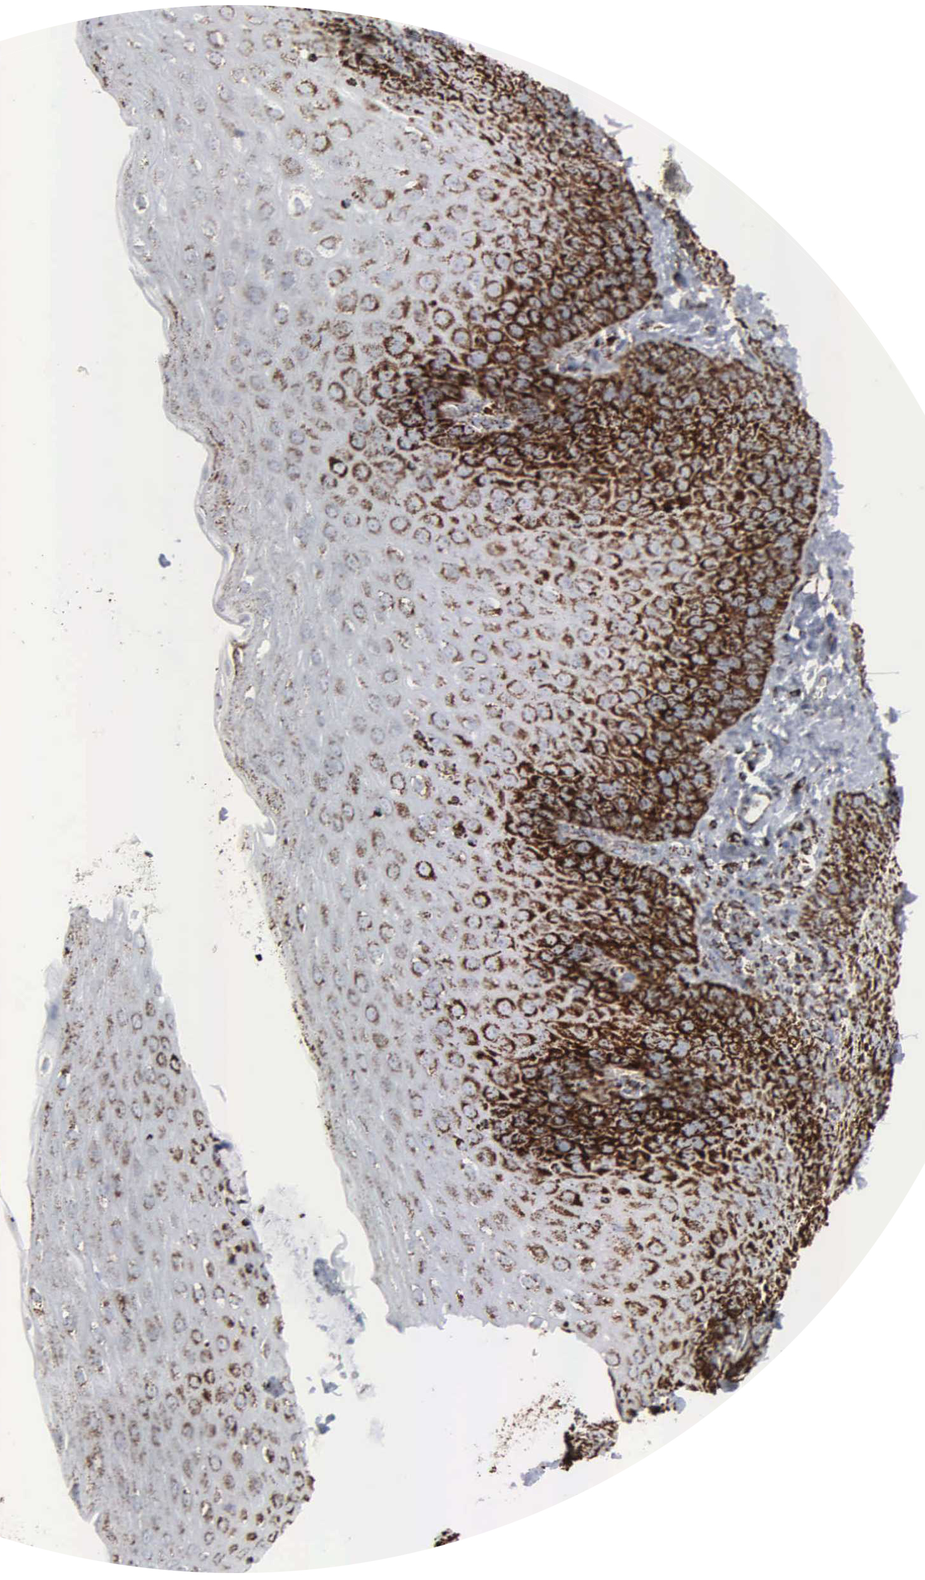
{"staining": {"intensity": "strong", "quantity": "25%-75%", "location": "cytoplasmic/membranous"}, "tissue": "esophagus", "cell_type": "Squamous epithelial cells", "image_type": "normal", "snomed": [{"axis": "morphology", "description": "Normal tissue, NOS"}, {"axis": "topography", "description": "Esophagus"}], "caption": "A high-resolution histopathology image shows immunohistochemistry staining of benign esophagus, which demonstrates strong cytoplasmic/membranous positivity in approximately 25%-75% of squamous epithelial cells. The protein of interest is stained brown, and the nuclei are stained in blue (DAB IHC with brightfield microscopy, high magnification).", "gene": "HSPA9", "patient": {"sex": "female", "age": 61}}